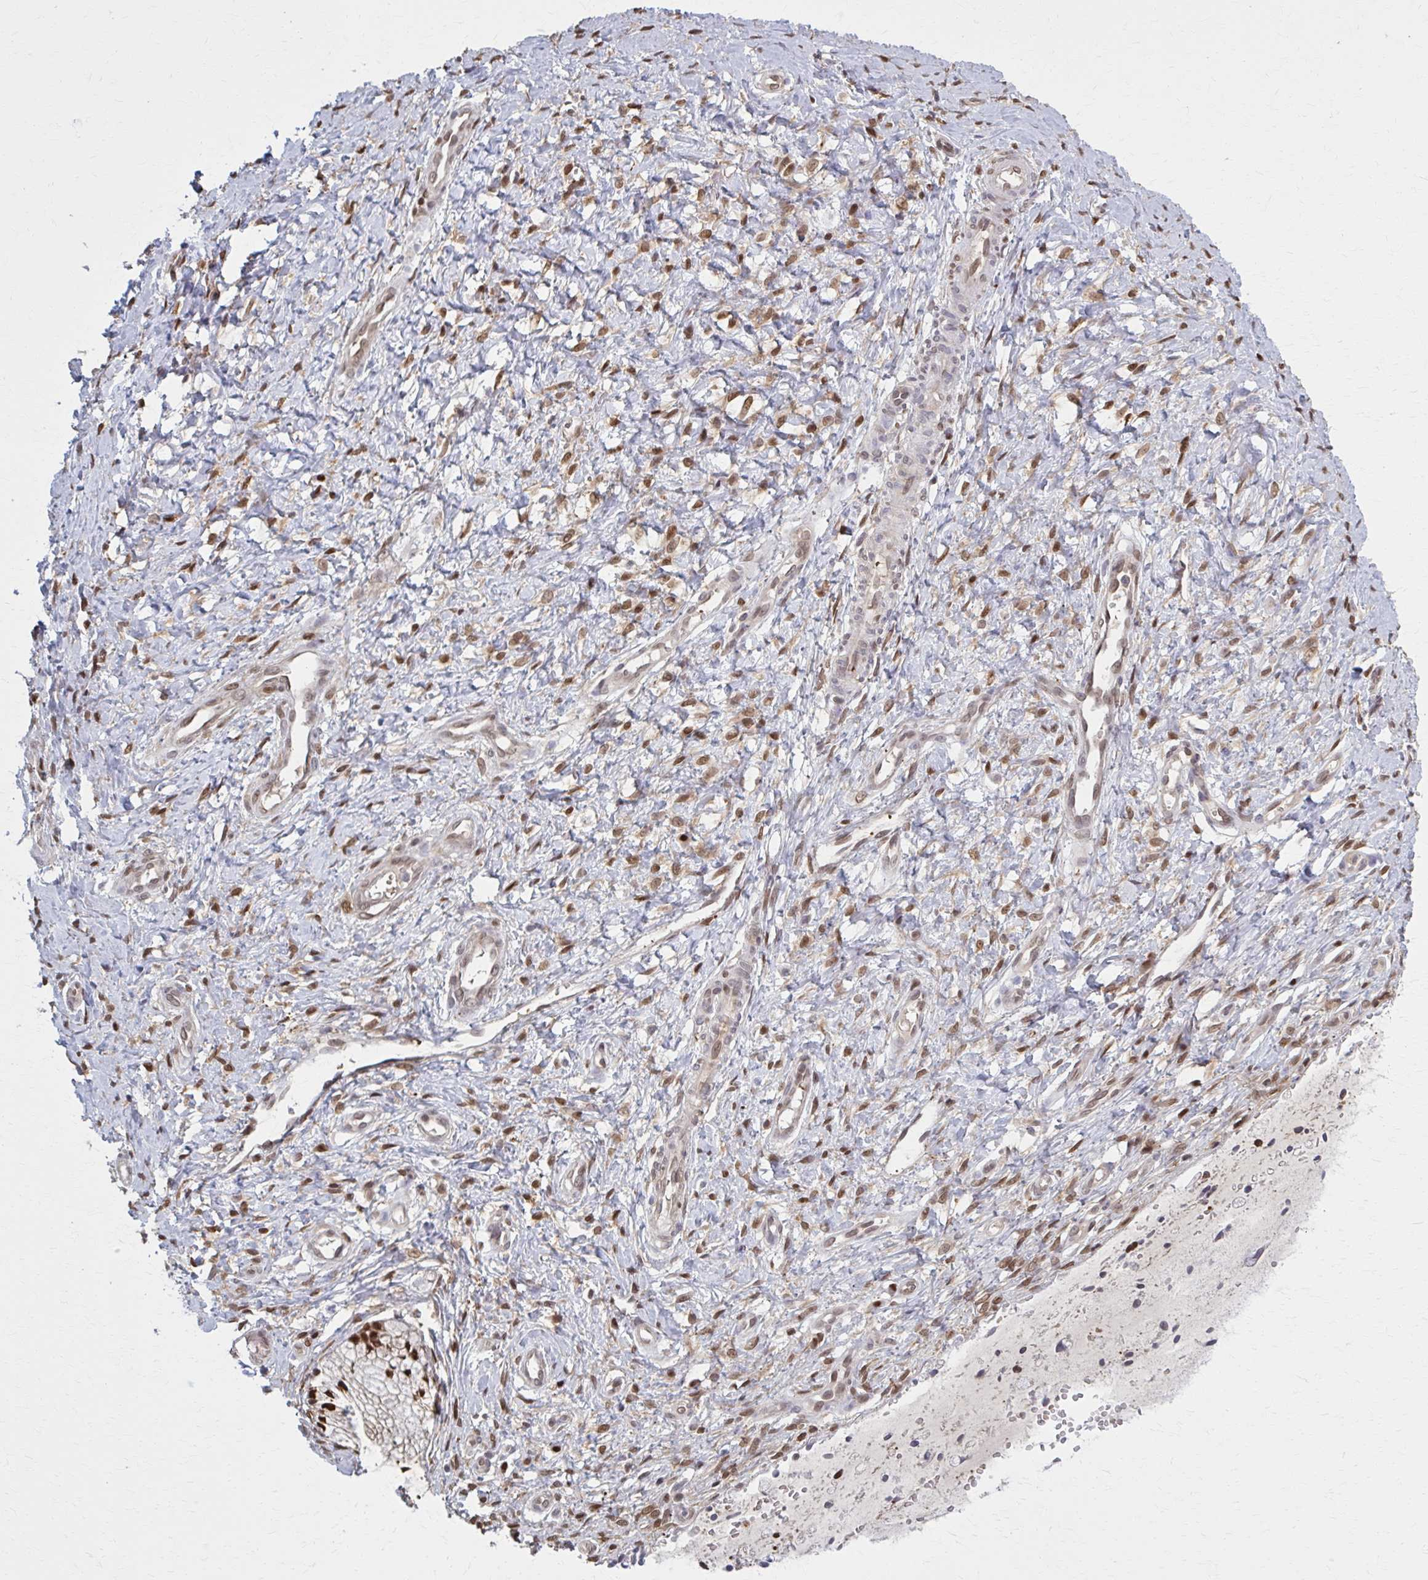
{"staining": {"intensity": "strong", "quantity": ">75%", "location": "cytoplasmic/membranous,nuclear"}, "tissue": "cervix", "cell_type": "Glandular cells", "image_type": "normal", "snomed": [{"axis": "morphology", "description": "Normal tissue, NOS"}, {"axis": "topography", "description": "Cervix"}], "caption": "High-power microscopy captured an immunohistochemistry (IHC) image of benign cervix, revealing strong cytoplasmic/membranous,nuclear staining in about >75% of glandular cells. The staining was performed using DAB to visualize the protein expression in brown, while the nuclei were stained in blue with hematoxylin (Magnification: 20x).", "gene": "MDH1", "patient": {"sex": "female", "age": 37}}